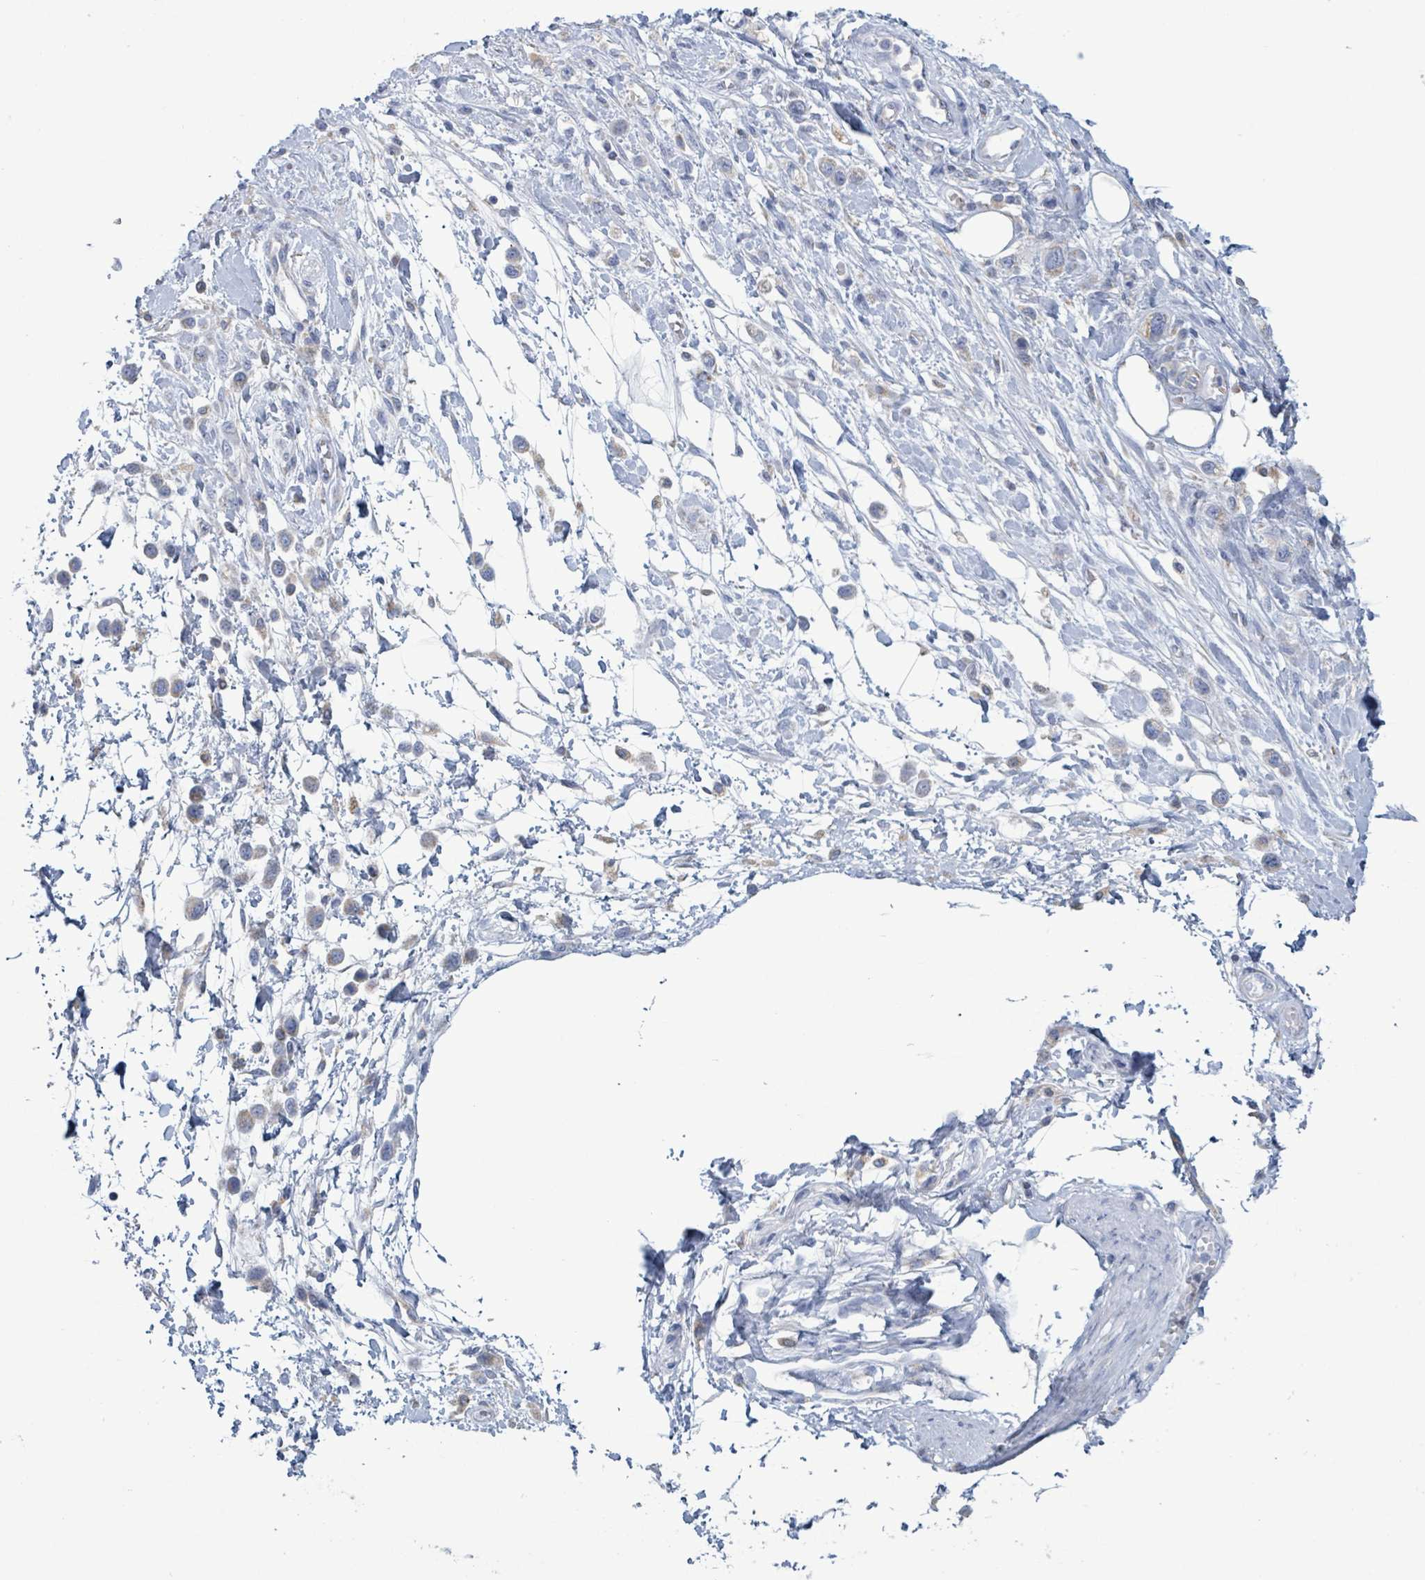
{"staining": {"intensity": "negative", "quantity": "none", "location": "none"}, "tissue": "stomach cancer", "cell_type": "Tumor cells", "image_type": "cancer", "snomed": [{"axis": "morphology", "description": "Adenocarcinoma, NOS"}, {"axis": "topography", "description": "Stomach"}], "caption": "Immunohistochemical staining of human stomach adenocarcinoma shows no significant staining in tumor cells.", "gene": "AKR1C4", "patient": {"sex": "female", "age": 65}}